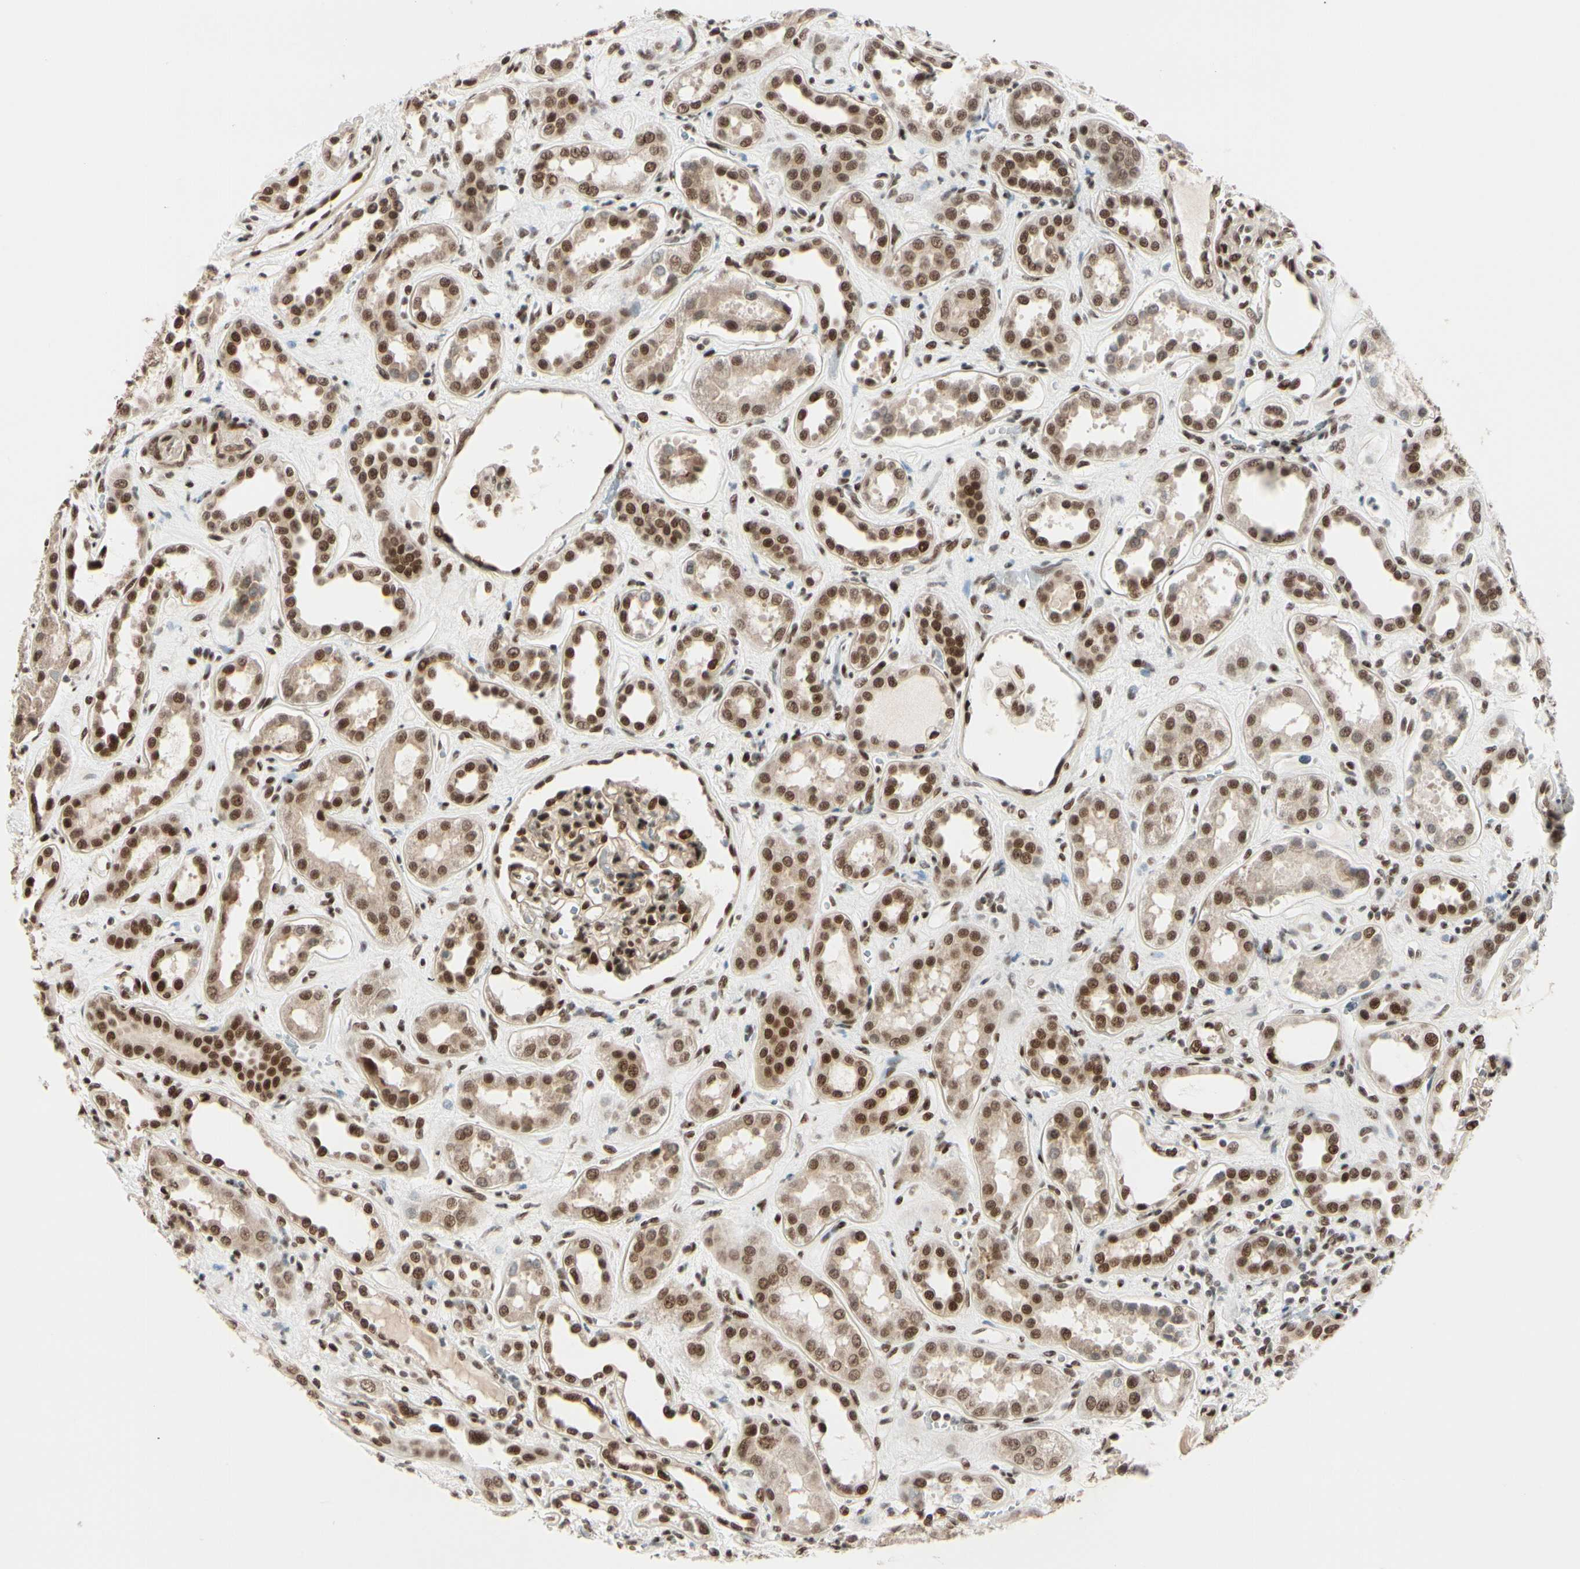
{"staining": {"intensity": "moderate", "quantity": ">75%", "location": "cytoplasmic/membranous,nuclear"}, "tissue": "kidney", "cell_type": "Cells in glomeruli", "image_type": "normal", "snomed": [{"axis": "morphology", "description": "Normal tissue, NOS"}, {"axis": "topography", "description": "Kidney"}], "caption": "IHC of normal human kidney displays medium levels of moderate cytoplasmic/membranous,nuclear positivity in approximately >75% of cells in glomeruli.", "gene": "CHAMP1", "patient": {"sex": "male", "age": 59}}